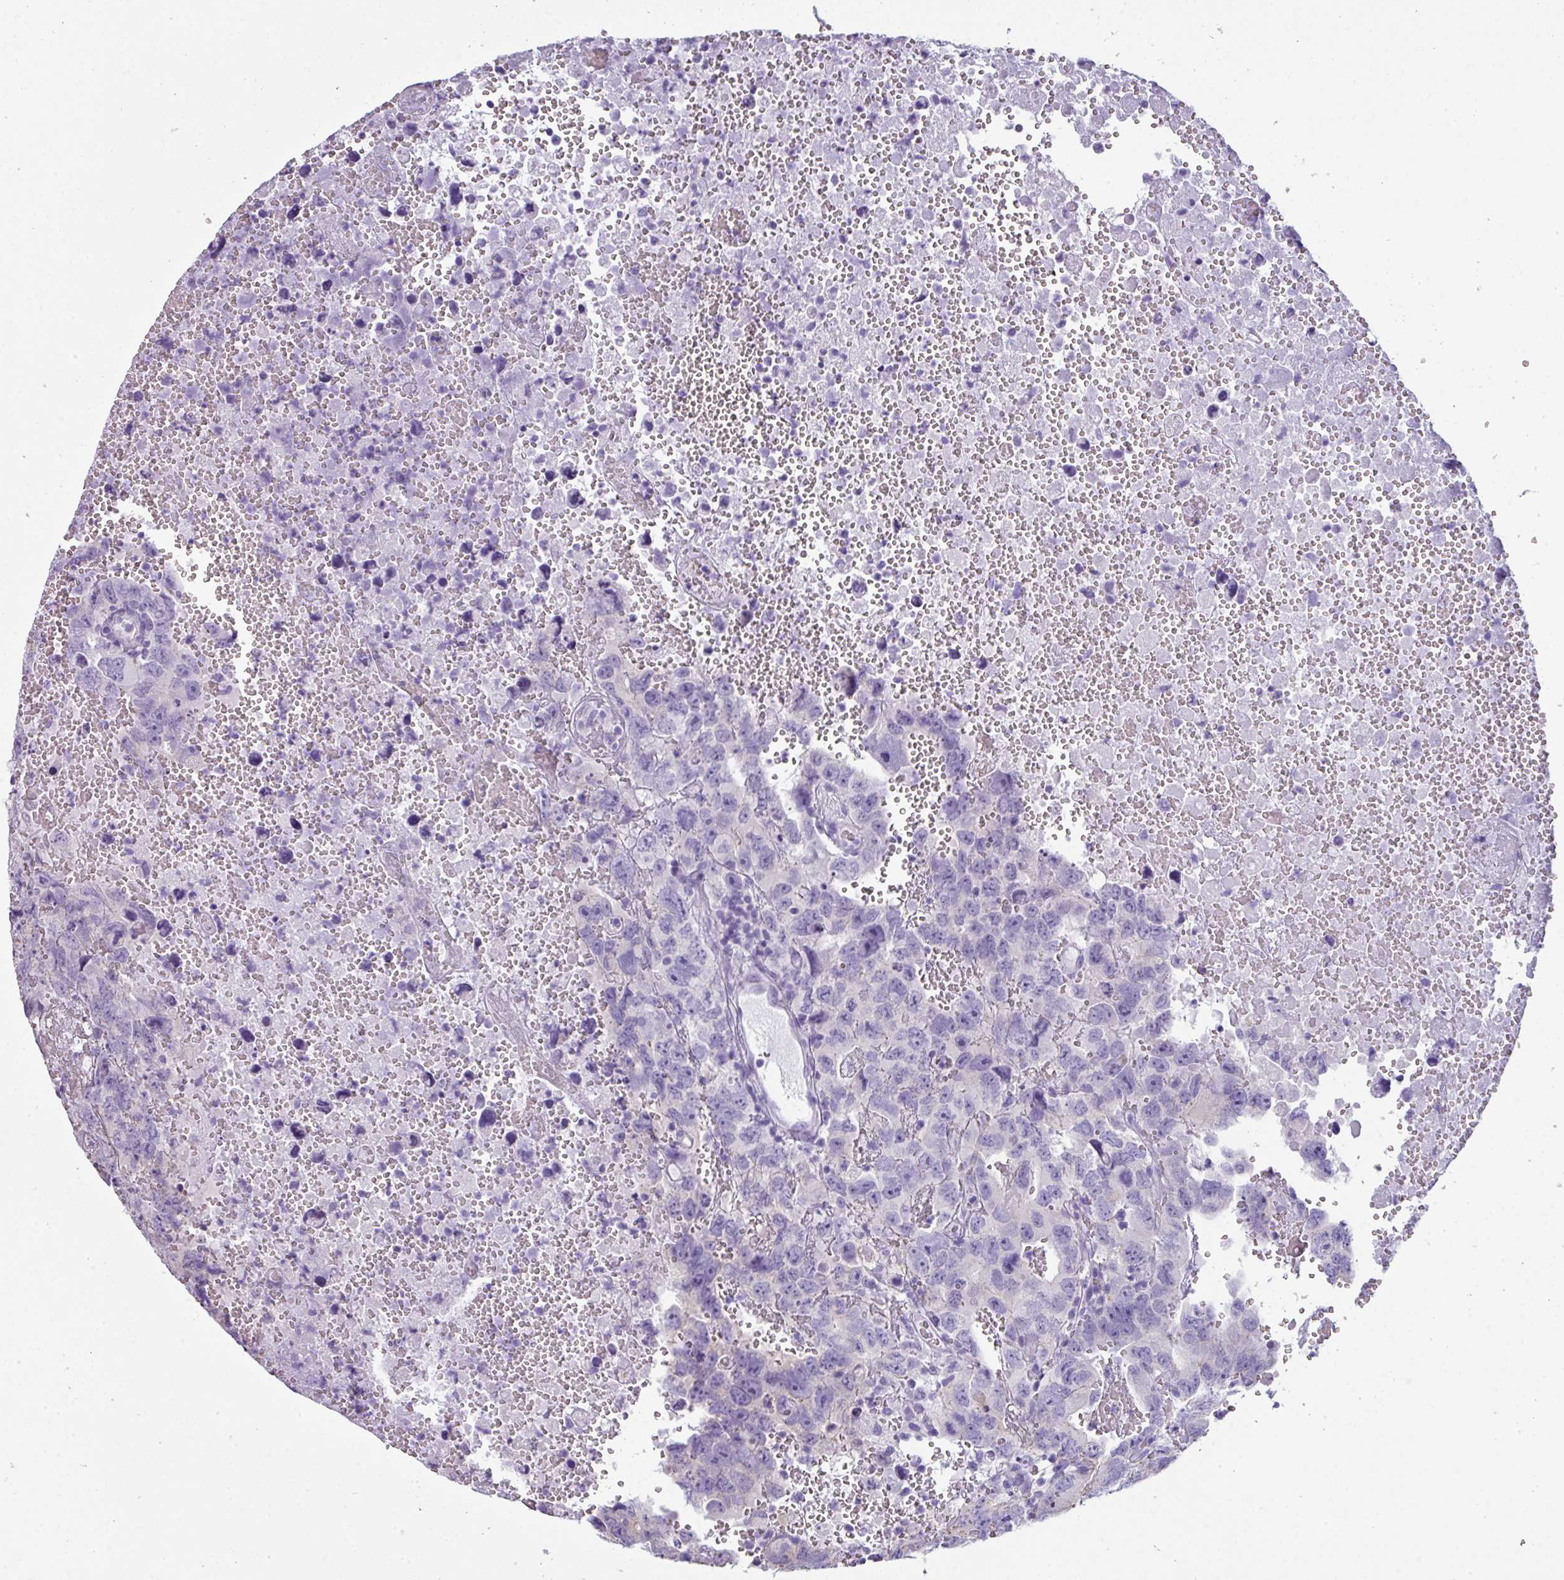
{"staining": {"intensity": "negative", "quantity": "none", "location": "none"}, "tissue": "testis cancer", "cell_type": "Tumor cells", "image_type": "cancer", "snomed": [{"axis": "morphology", "description": "Carcinoma, Embryonal, NOS"}, {"axis": "topography", "description": "Testis"}], "caption": "There is no significant positivity in tumor cells of testis cancer.", "gene": "PALS2", "patient": {"sex": "male", "age": 45}}